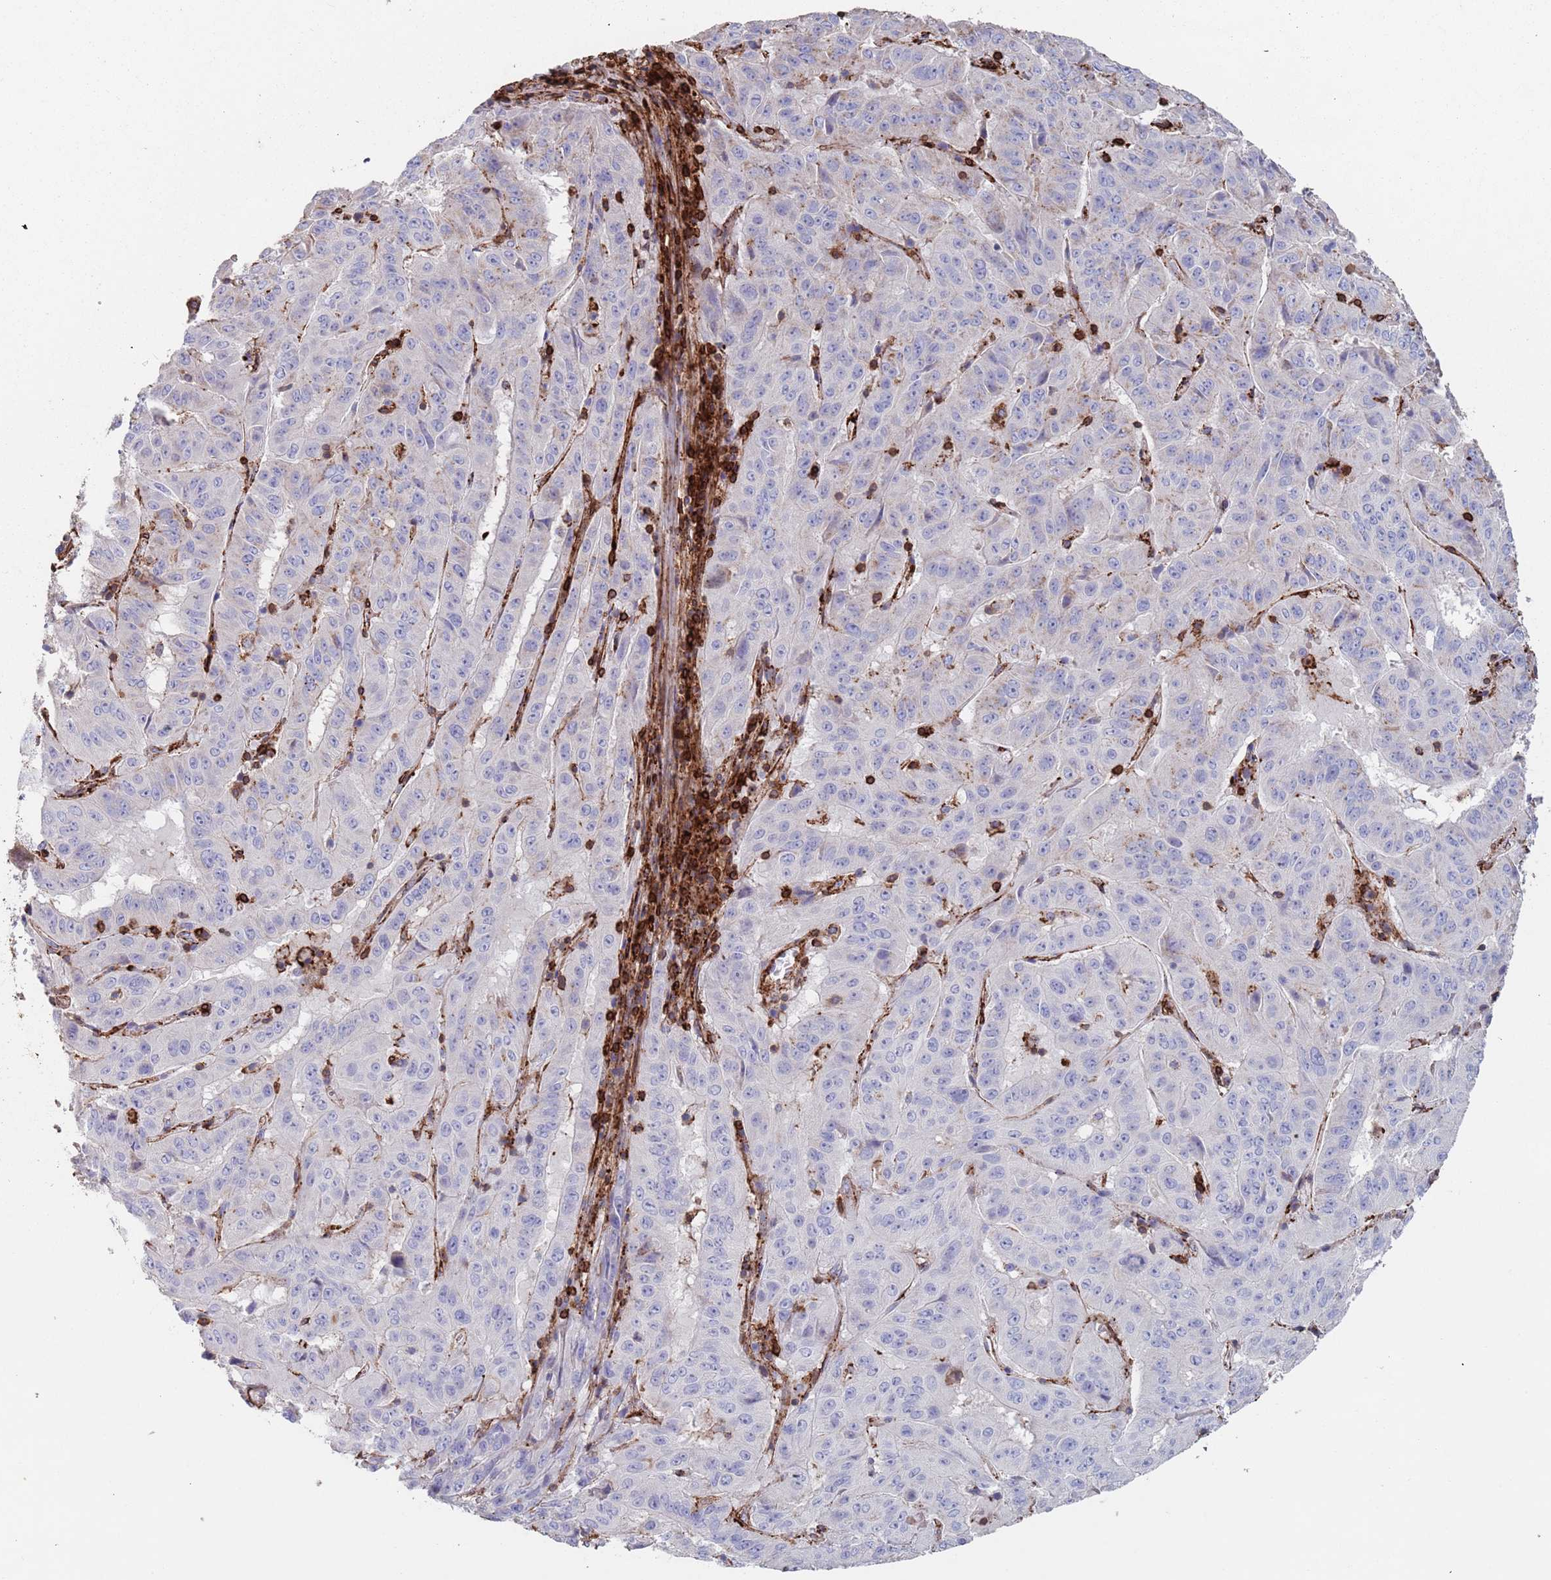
{"staining": {"intensity": "negative", "quantity": "none", "location": "none"}, "tissue": "pancreatic cancer", "cell_type": "Tumor cells", "image_type": "cancer", "snomed": [{"axis": "morphology", "description": "Adenocarcinoma, NOS"}, {"axis": "topography", "description": "Pancreas"}], "caption": "The micrograph exhibits no staining of tumor cells in pancreatic cancer (adenocarcinoma).", "gene": "RNF144A", "patient": {"sex": "male", "age": 63}}